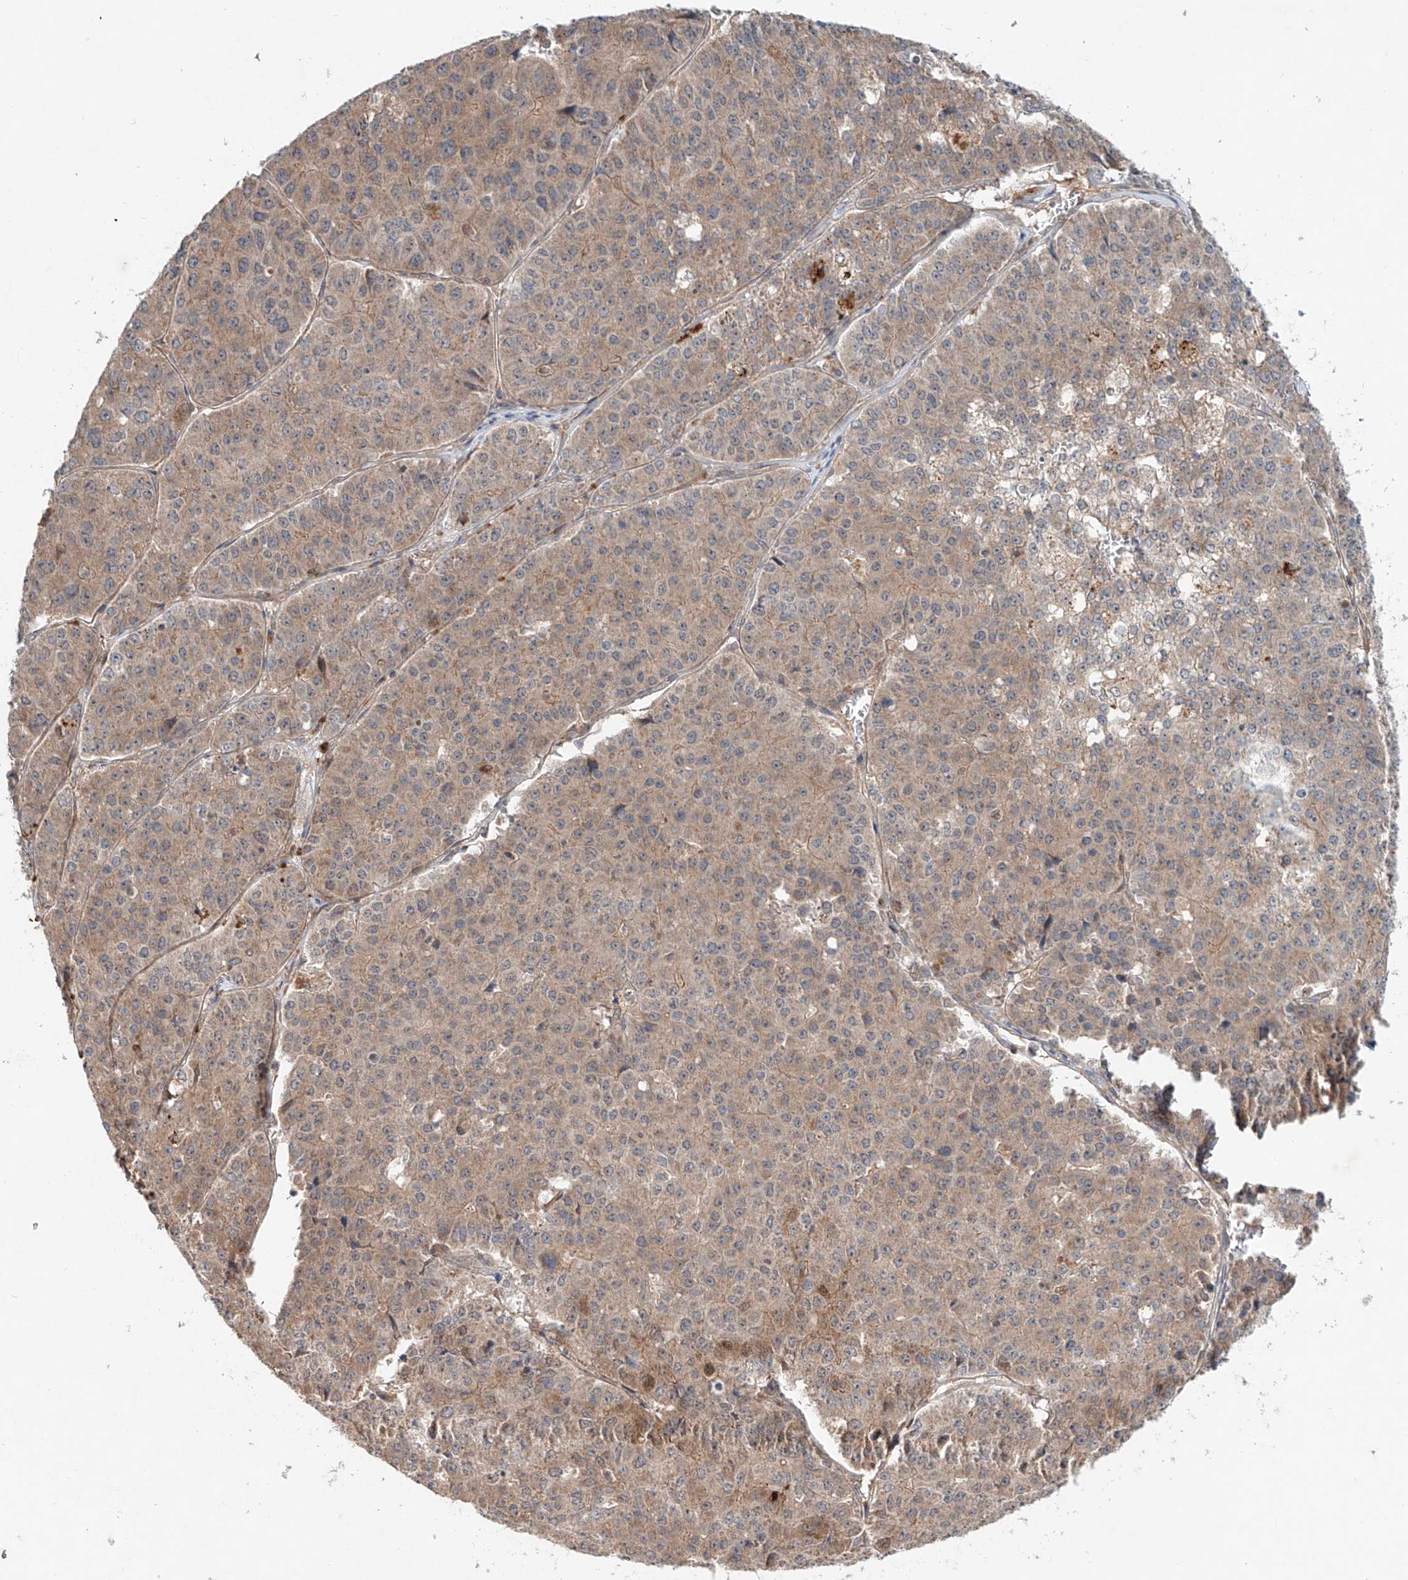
{"staining": {"intensity": "weak", "quantity": ">75%", "location": "cytoplasmic/membranous"}, "tissue": "pancreatic cancer", "cell_type": "Tumor cells", "image_type": "cancer", "snomed": [{"axis": "morphology", "description": "Adenocarcinoma, NOS"}, {"axis": "topography", "description": "Pancreas"}], "caption": "This is an image of IHC staining of pancreatic cancer (adenocarcinoma), which shows weak positivity in the cytoplasmic/membranous of tumor cells.", "gene": "IER5", "patient": {"sex": "male", "age": 50}}